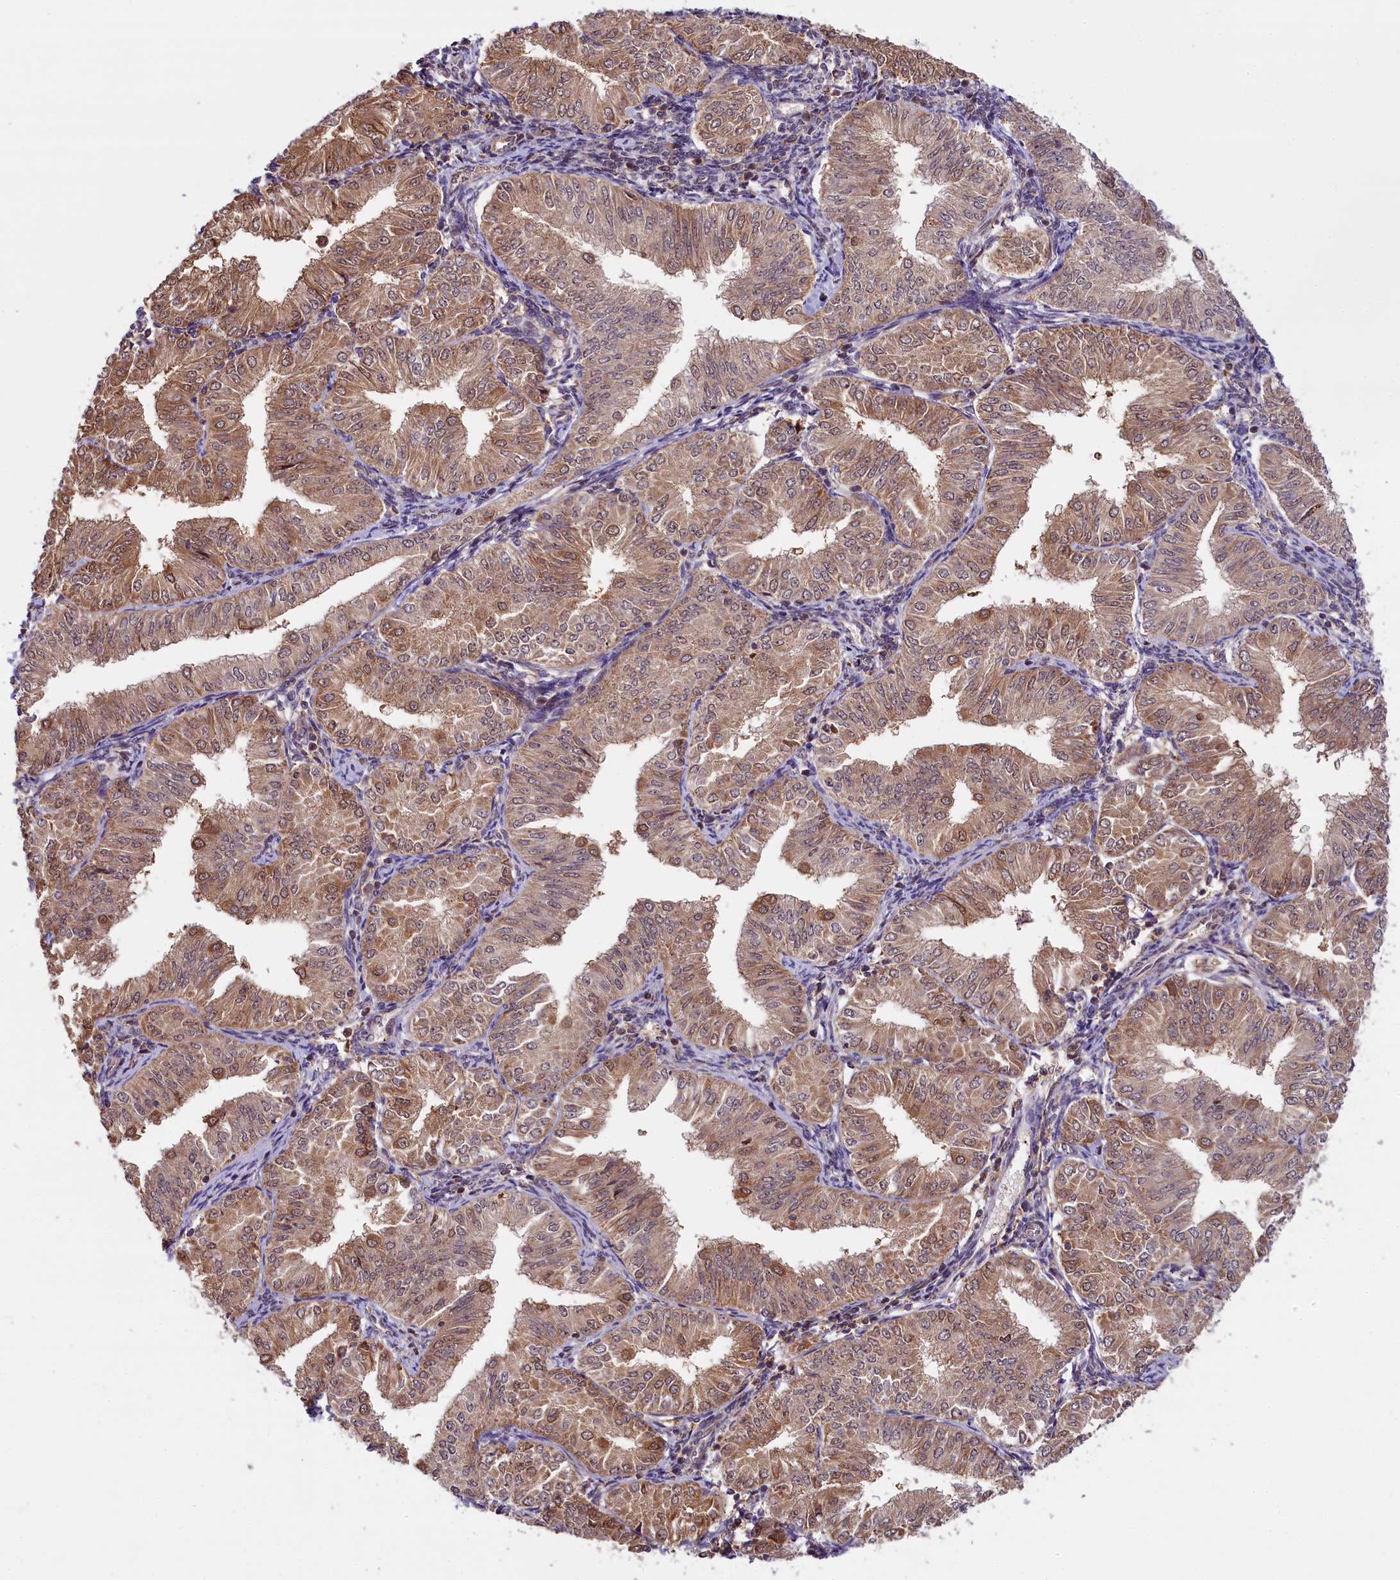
{"staining": {"intensity": "moderate", "quantity": ">75%", "location": "cytoplasmic/membranous"}, "tissue": "endometrial cancer", "cell_type": "Tumor cells", "image_type": "cancer", "snomed": [{"axis": "morphology", "description": "Normal tissue, NOS"}, {"axis": "morphology", "description": "Adenocarcinoma, NOS"}, {"axis": "topography", "description": "Endometrium"}], "caption": "High-power microscopy captured an immunohistochemistry (IHC) photomicrograph of endometrial adenocarcinoma, revealing moderate cytoplasmic/membranous staining in approximately >75% of tumor cells. (DAB (3,3'-diaminobenzidine) = brown stain, brightfield microscopy at high magnification).", "gene": "CARD8", "patient": {"sex": "female", "age": 53}}